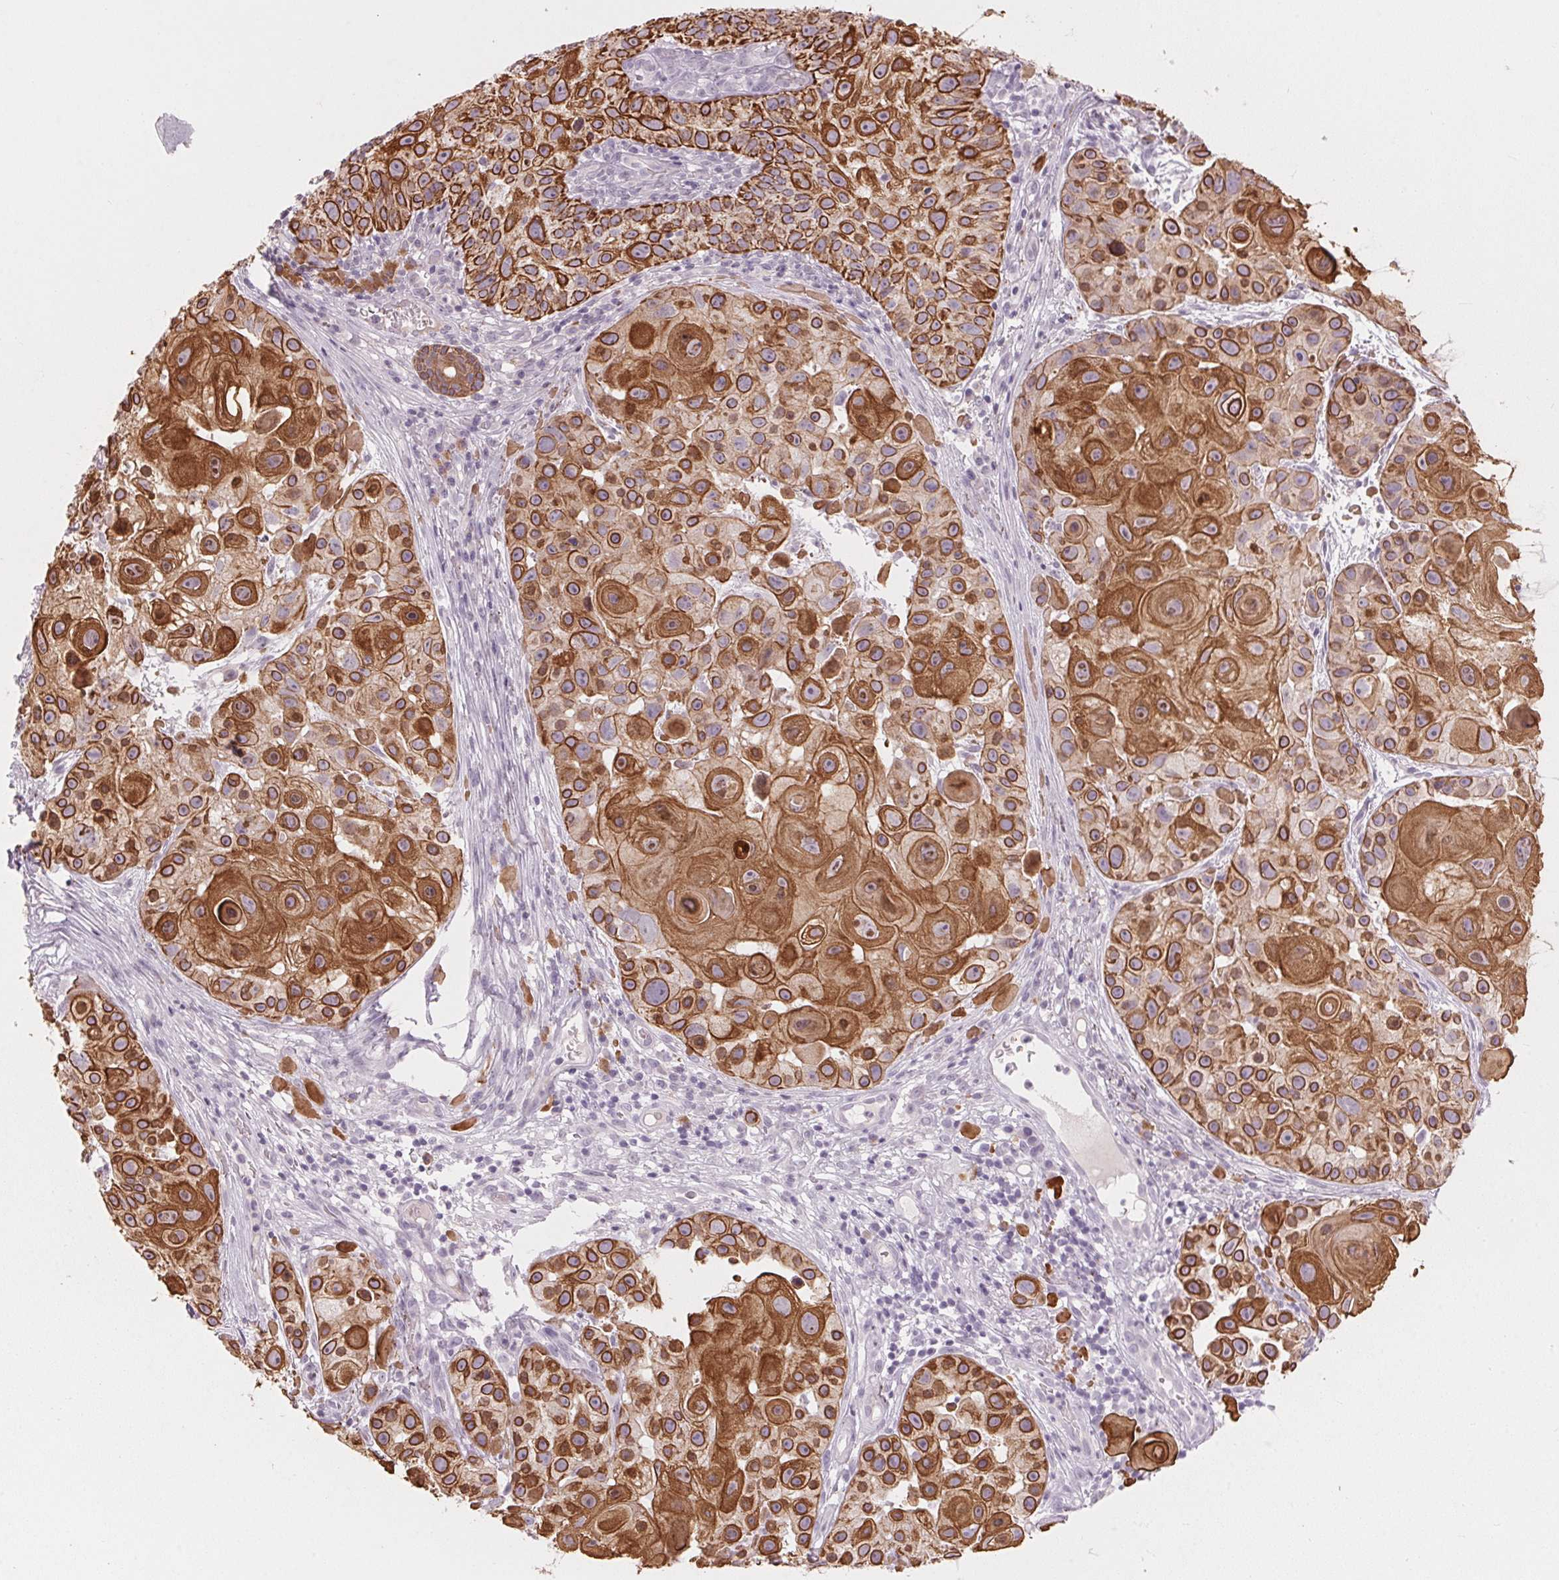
{"staining": {"intensity": "strong", "quantity": ">75%", "location": "cytoplasmic/membranous"}, "tissue": "skin cancer", "cell_type": "Tumor cells", "image_type": "cancer", "snomed": [{"axis": "morphology", "description": "Squamous cell carcinoma, NOS"}, {"axis": "topography", "description": "Skin"}], "caption": "IHC (DAB) staining of skin cancer demonstrates strong cytoplasmic/membranous protein positivity in approximately >75% of tumor cells.", "gene": "SCTR", "patient": {"sex": "male", "age": 92}}